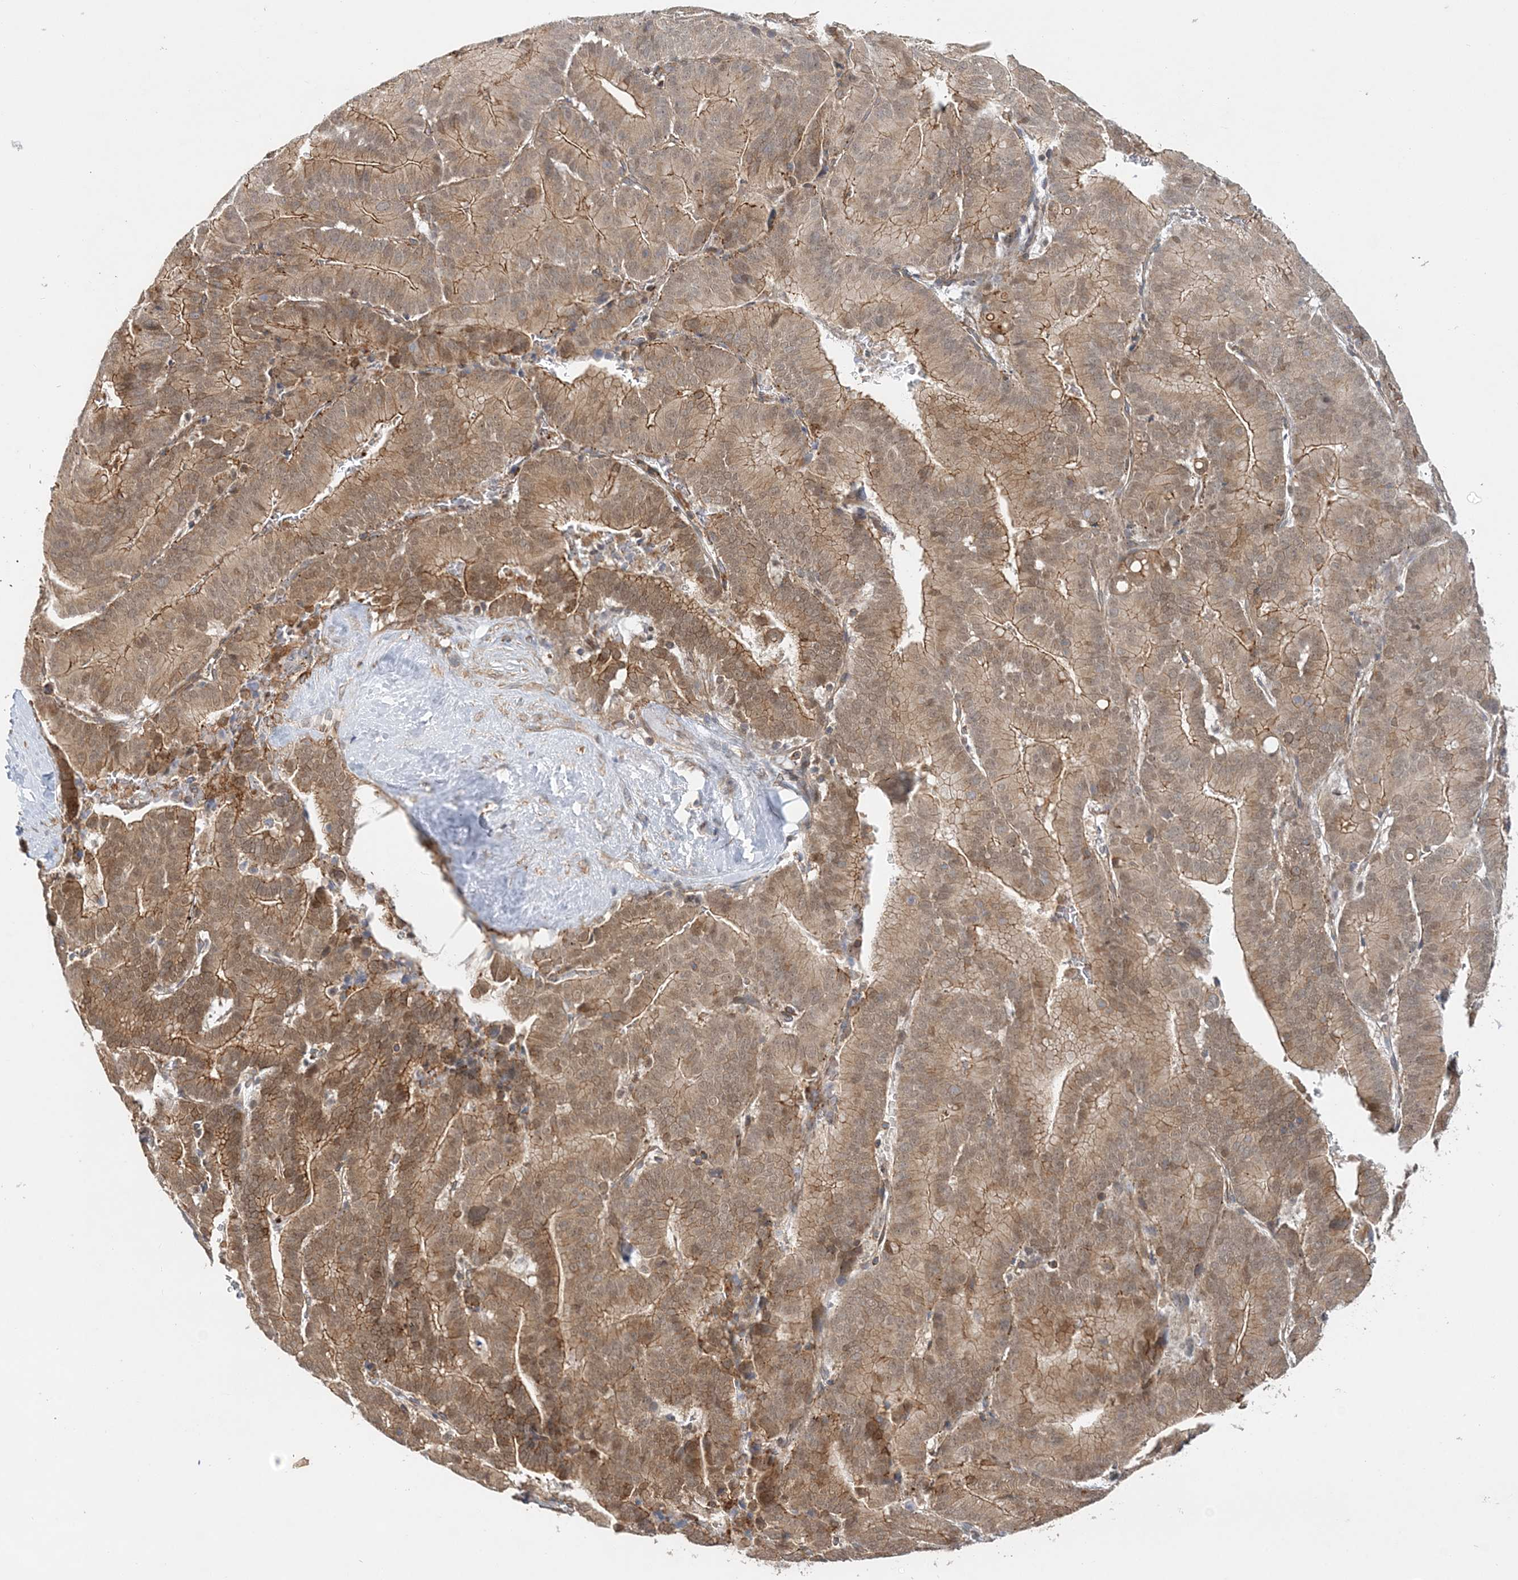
{"staining": {"intensity": "moderate", "quantity": ">75%", "location": "cytoplasmic/membranous"}, "tissue": "liver cancer", "cell_type": "Tumor cells", "image_type": "cancer", "snomed": [{"axis": "morphology", "description": "Cholangiocarcinoma"}, {"axis": "topography", "description": "Liver"}], "caption": "Tumor cells display moderate cytoplasmic/membranous staining in about >75% of cells in liver cancer.", "gene": "MAT2B", "patient": {"sex": "female", "age": 75}}